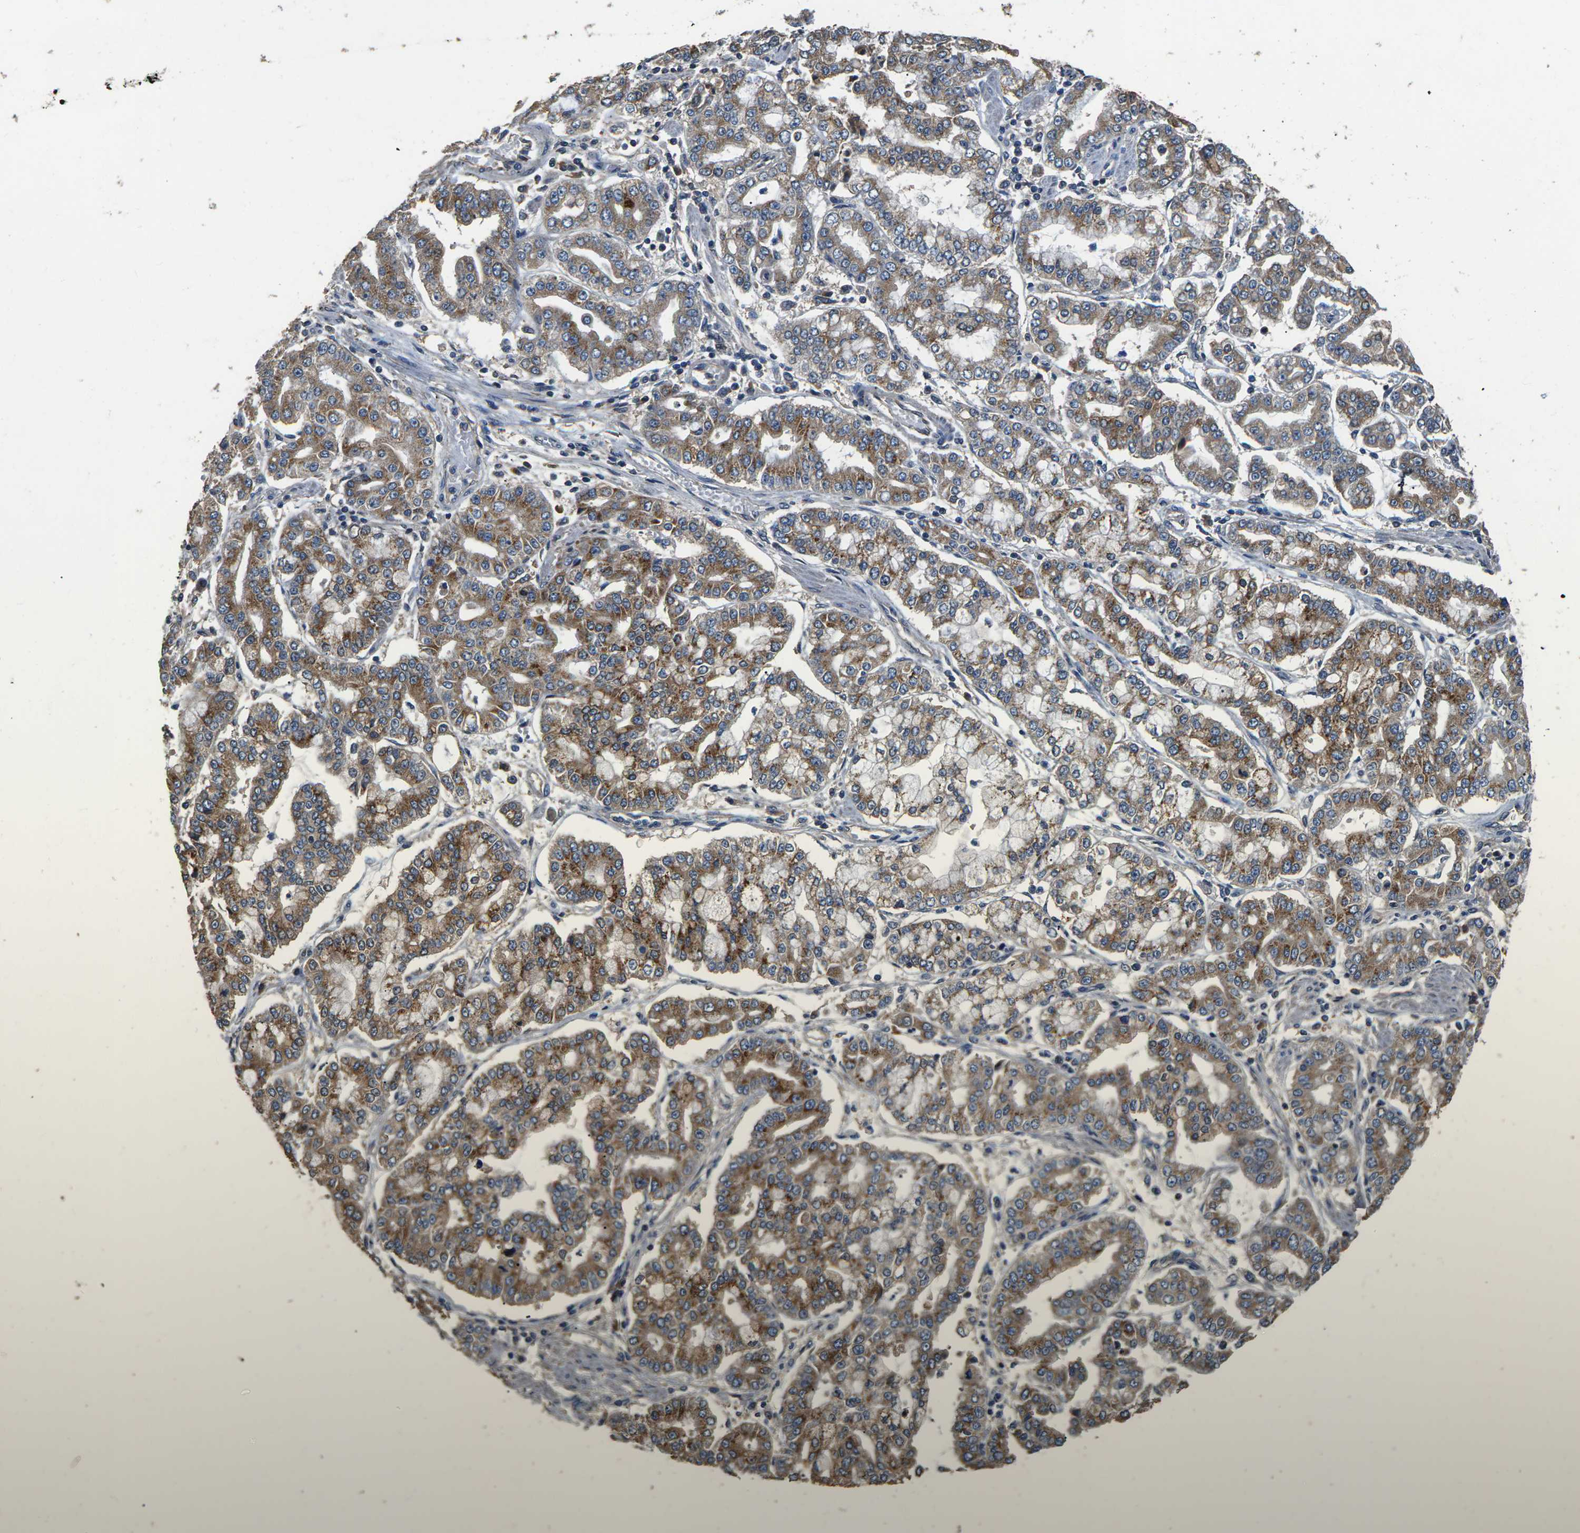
{"staining": {"intensity": "moderate", "quantity": ">75%", "location": "cytoplasmic/membranous"}, "tissue": "stomach cancer", "cell_type": "Tumor cells", "image_type": "cancer", "snomed": [{"axis": "morphology", "description": "Adenocarcinoma, NOS"}, {"axis": "topography", "description": "Stomach"}], "caption": "This is a micrograph of IHC staining of stomach adenocarcinoma, which shows moderate staining in the cytoplasmic/membranous of tumor cells.", "gene": "B4GAT1", "patient": {"sex": "male", "age": 76}}